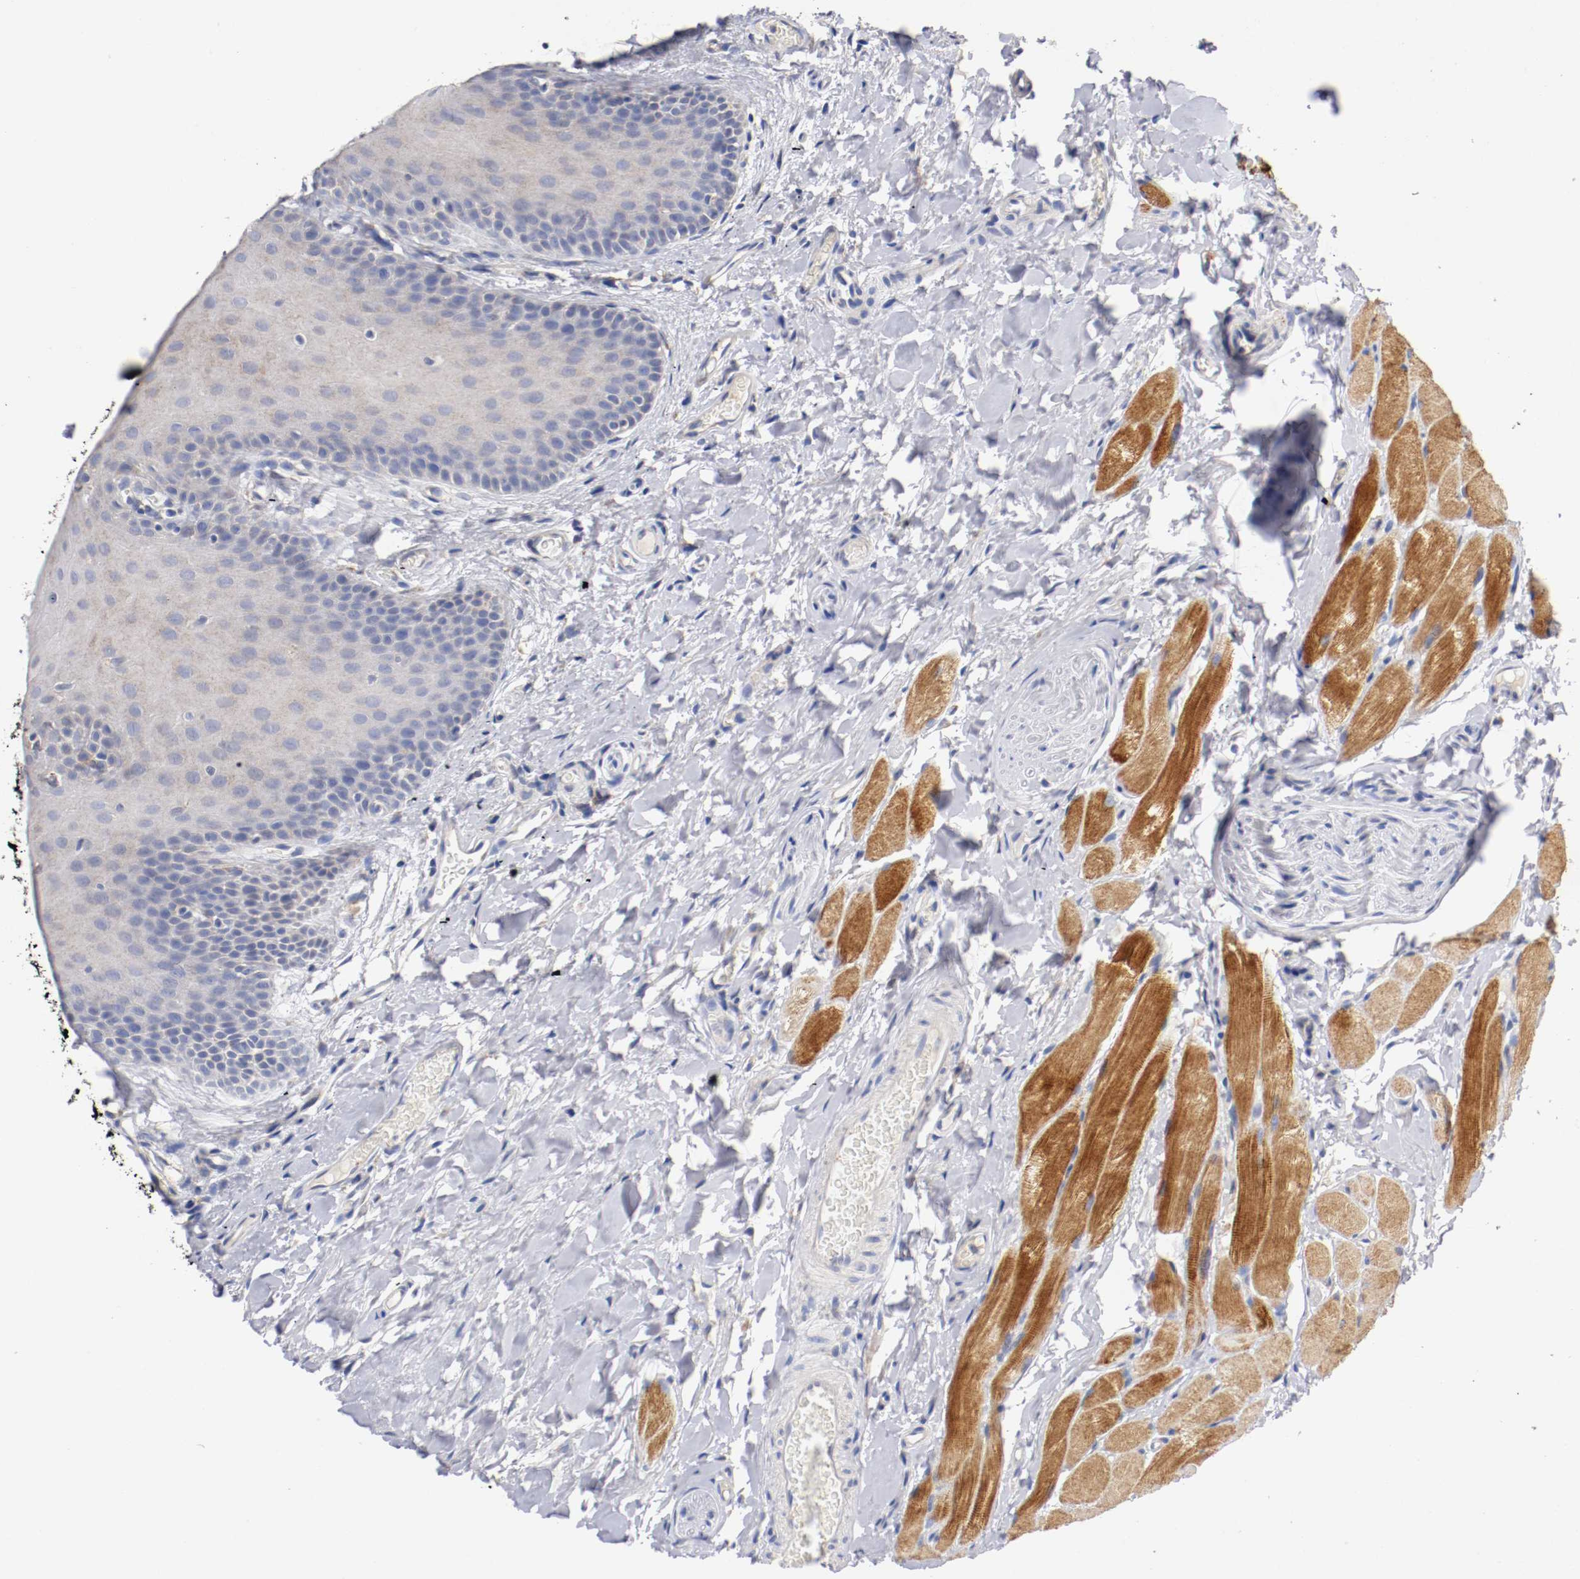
{"staining": {"intensity": "weak", "quantity": "<25%", "location": "cytoplasmic/membranous"}, "tissue": "oral mucosa", "cell_type": "Squamous epithelial cells", "image_type": "normal", "snomed": [{"axis": "morphology", "description": "Normal tissue, NOS"}, {"axis": "topography", "description": "Oral tissue"}], "caption": "Micrograph shows no protein positivity in squamous epithelial cells of normal oral mucosa. Brightfield microscopy of immunohistochemistry stained with DAB (brown) and hematoxylin (blue), captured at high magnification.", "gene": "TRAF2", "patient": {"sex": "male", "age": 54}}